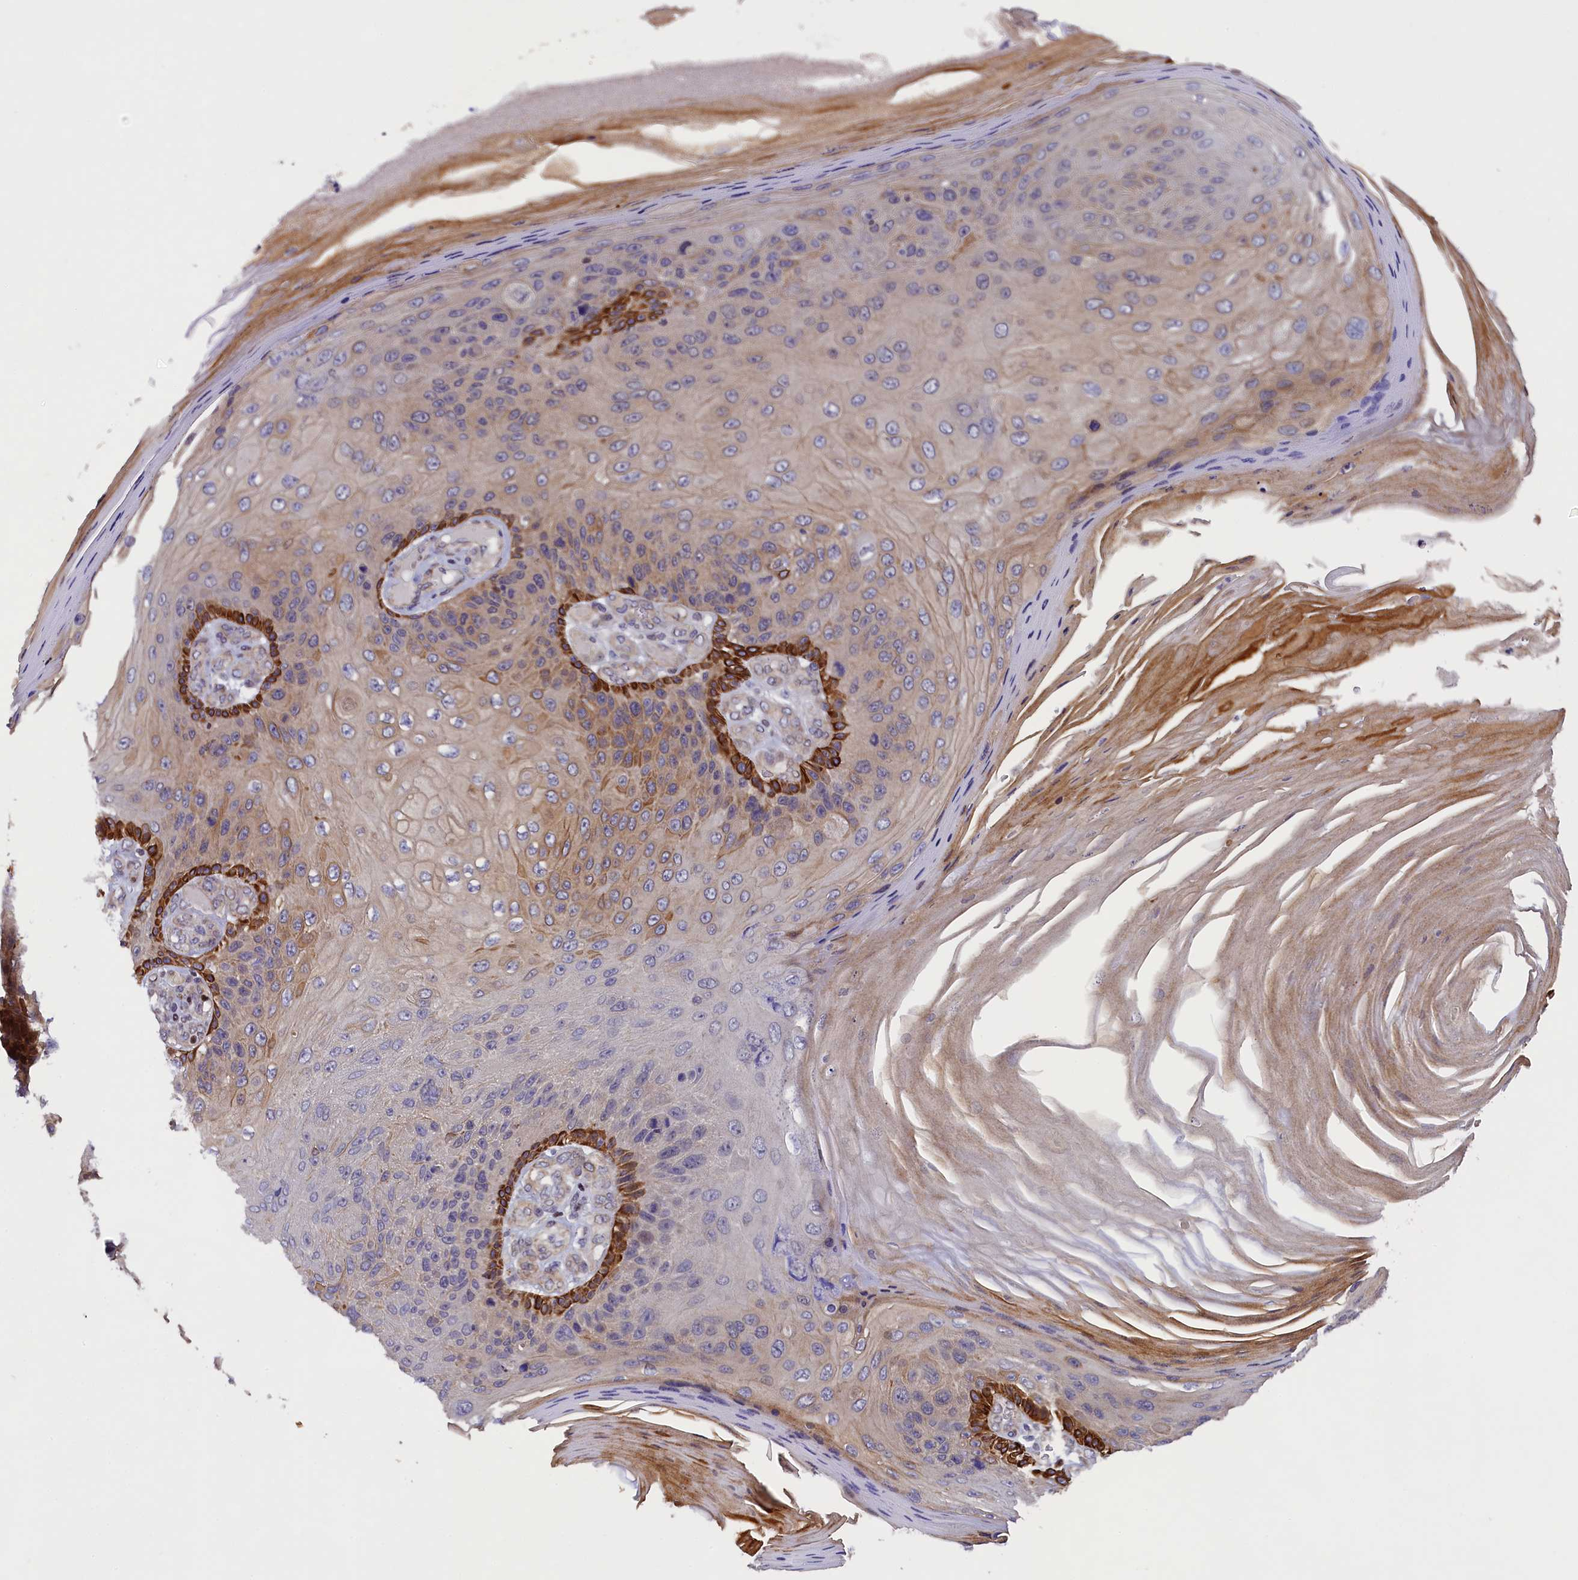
{"staining": {"intensity": "weak", "quantity": "<25%", "location": "cytoplasmic/membranous"}, "tissue": "skin cancer", "cell_type": "Tumor cells", "image_type": "cancer", "snomed": [{"axis": "morphology", "description": "Squamous cell carcinoma, NOS"}, {"axis": "topography", "description": "Skin"}], "caption": "Skin squamous cell carcinoma stained for a protein using immunohistochemistry shows no expression tumor cells.", "gene": "SP4", "patient": {"sex": "female", "age": 88}}